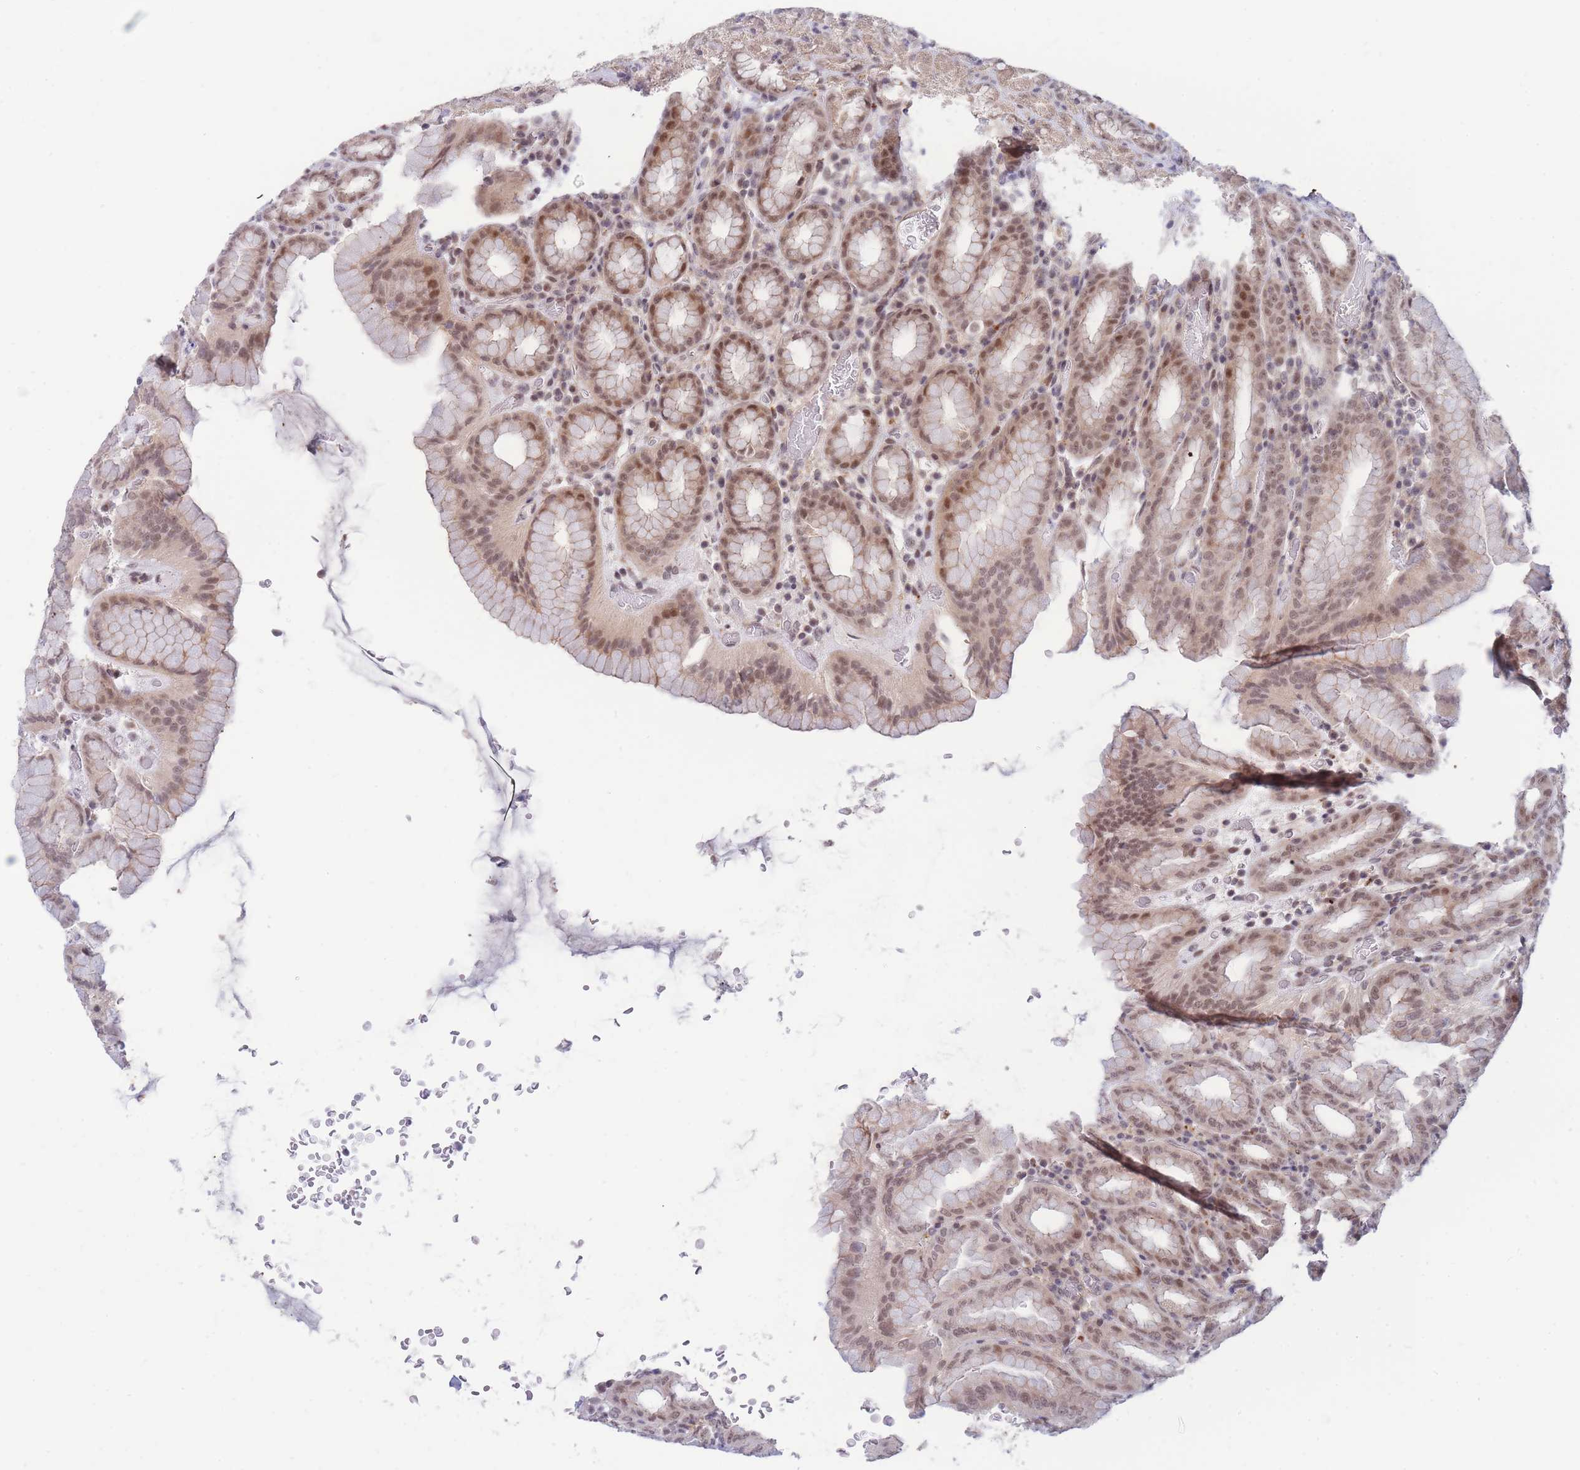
{"staining": {"intensity": "moderate", "quantity": ">75%", "location": "cytoplasmic/membranous,nuclear"}, "tissue": "stomach", "cell_type": "Glandular cells", "image_type": "normal", "snomed": [{"axis": "morphology", "description": "Normal tissue, NOS"}, {"axis": "topography", "description": "Stomach, upper"}, {"axis": "topography", "description": "Stomach"}], "caption": "The immunohistochemical stain highlights moderate cytoplasmic/membranous,nuclear expression in glandular cells of unremarkable stomach. Immunohistochemistry stains the protein of interest in brown and the nuclei are stained blue.", "gene": "BOD1L1", "patient": {"sex": "male", "age": 68}}